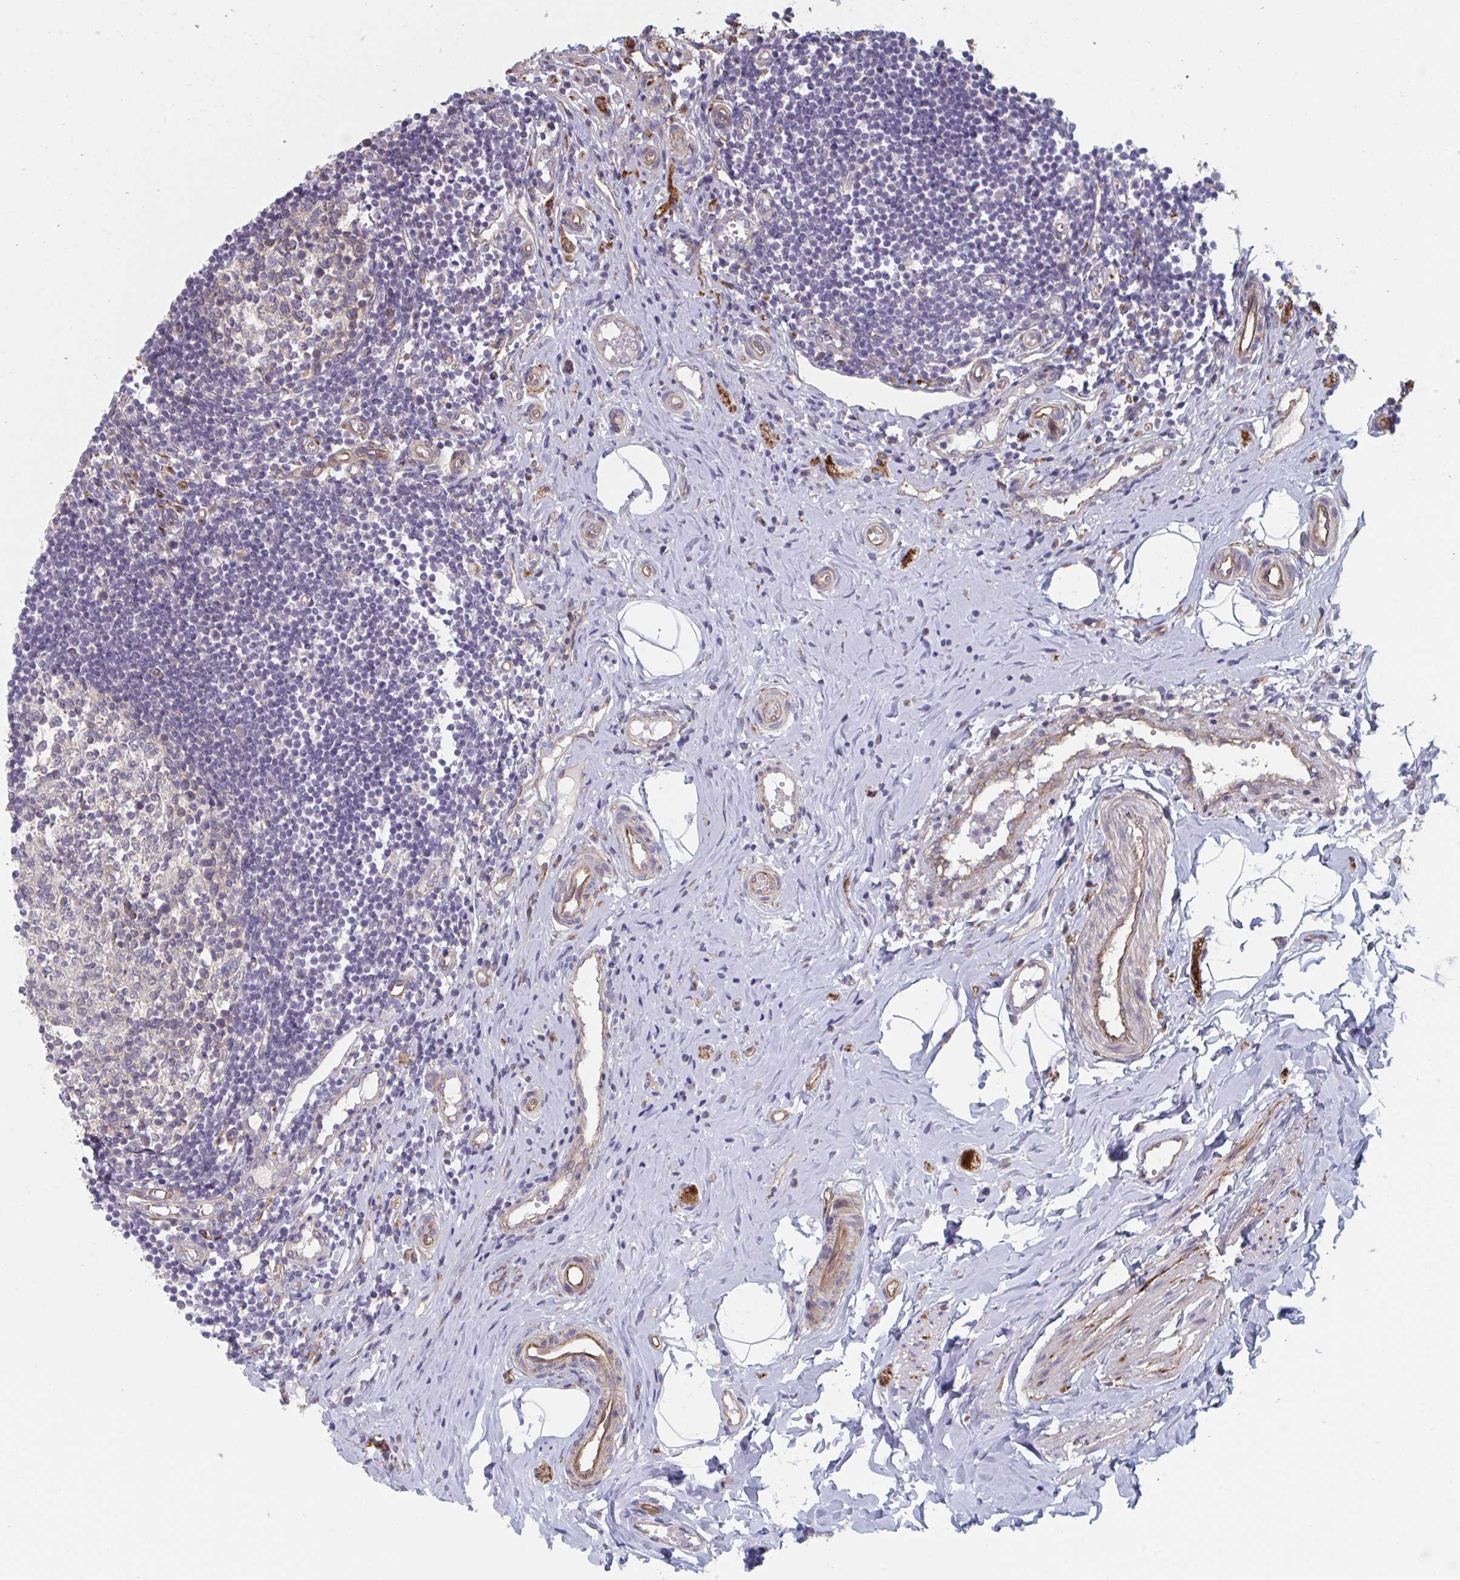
{"staining": {"intensity": "moderate", "quantity": "25%-75%", "location": "cytoplasmic/membranous"}, "tissue": "appendix", "cell_type": "Glandular cells", "image_type": "normal", "snomed": [{"axis": "morphology", "description": "Normal tissue, NOS"}, {"axis": "topography", "description": "Appendix"}], "caption": "A brown stain labels moderate cytoplasmic/membranous positivity of a protein in glandular cells of benign human appendix. Nuclei are stained in blue.", "gene": "TNFSF10", "patient": {"sex": "female", "age": 17}}